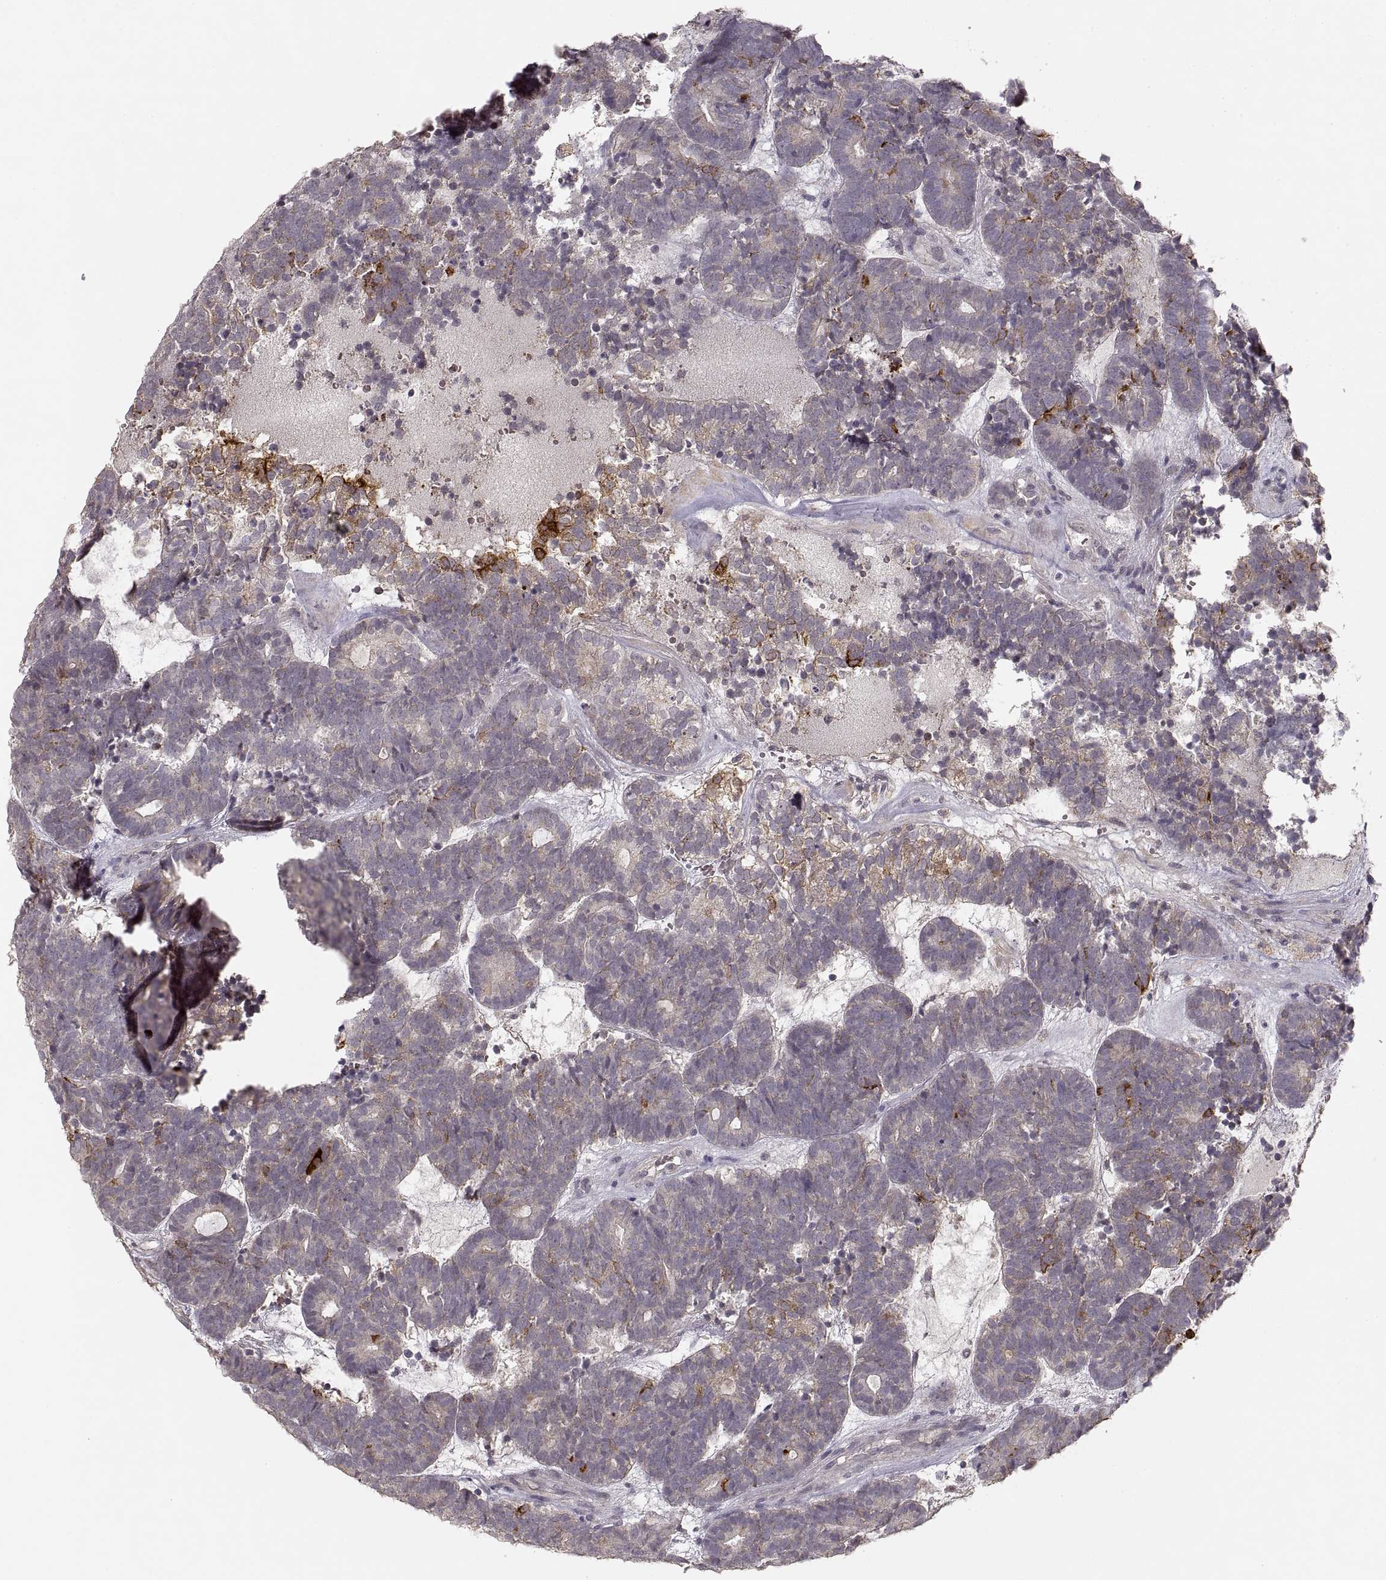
{"staining": {"intensity": "strong", "quantity": "<25%", "location": "cytoplasmic/membranous"}, "tissue": "head and neck cancer", "cell_type": "Tumor cells", "image_type": "cancer", "snomed": [{"axis": "morphology", "description": "Adenocarcinoma, NOS"}, {"axis": "topography", "description": "Head-Neck"}], "caption": "Tumor cells display strong cytoplasmic/membranous positivity in approximately <25% of cells in head and neck adenocarcinoma. The protein of interest is stained brown, and the nuclei are stained in blue (DAB (3,3'-diaminobenzidine) IHC with brightfield microscopy, high magnification).", "gene": "LAMC2", "patient": {"sex": "female", "age": 81}}